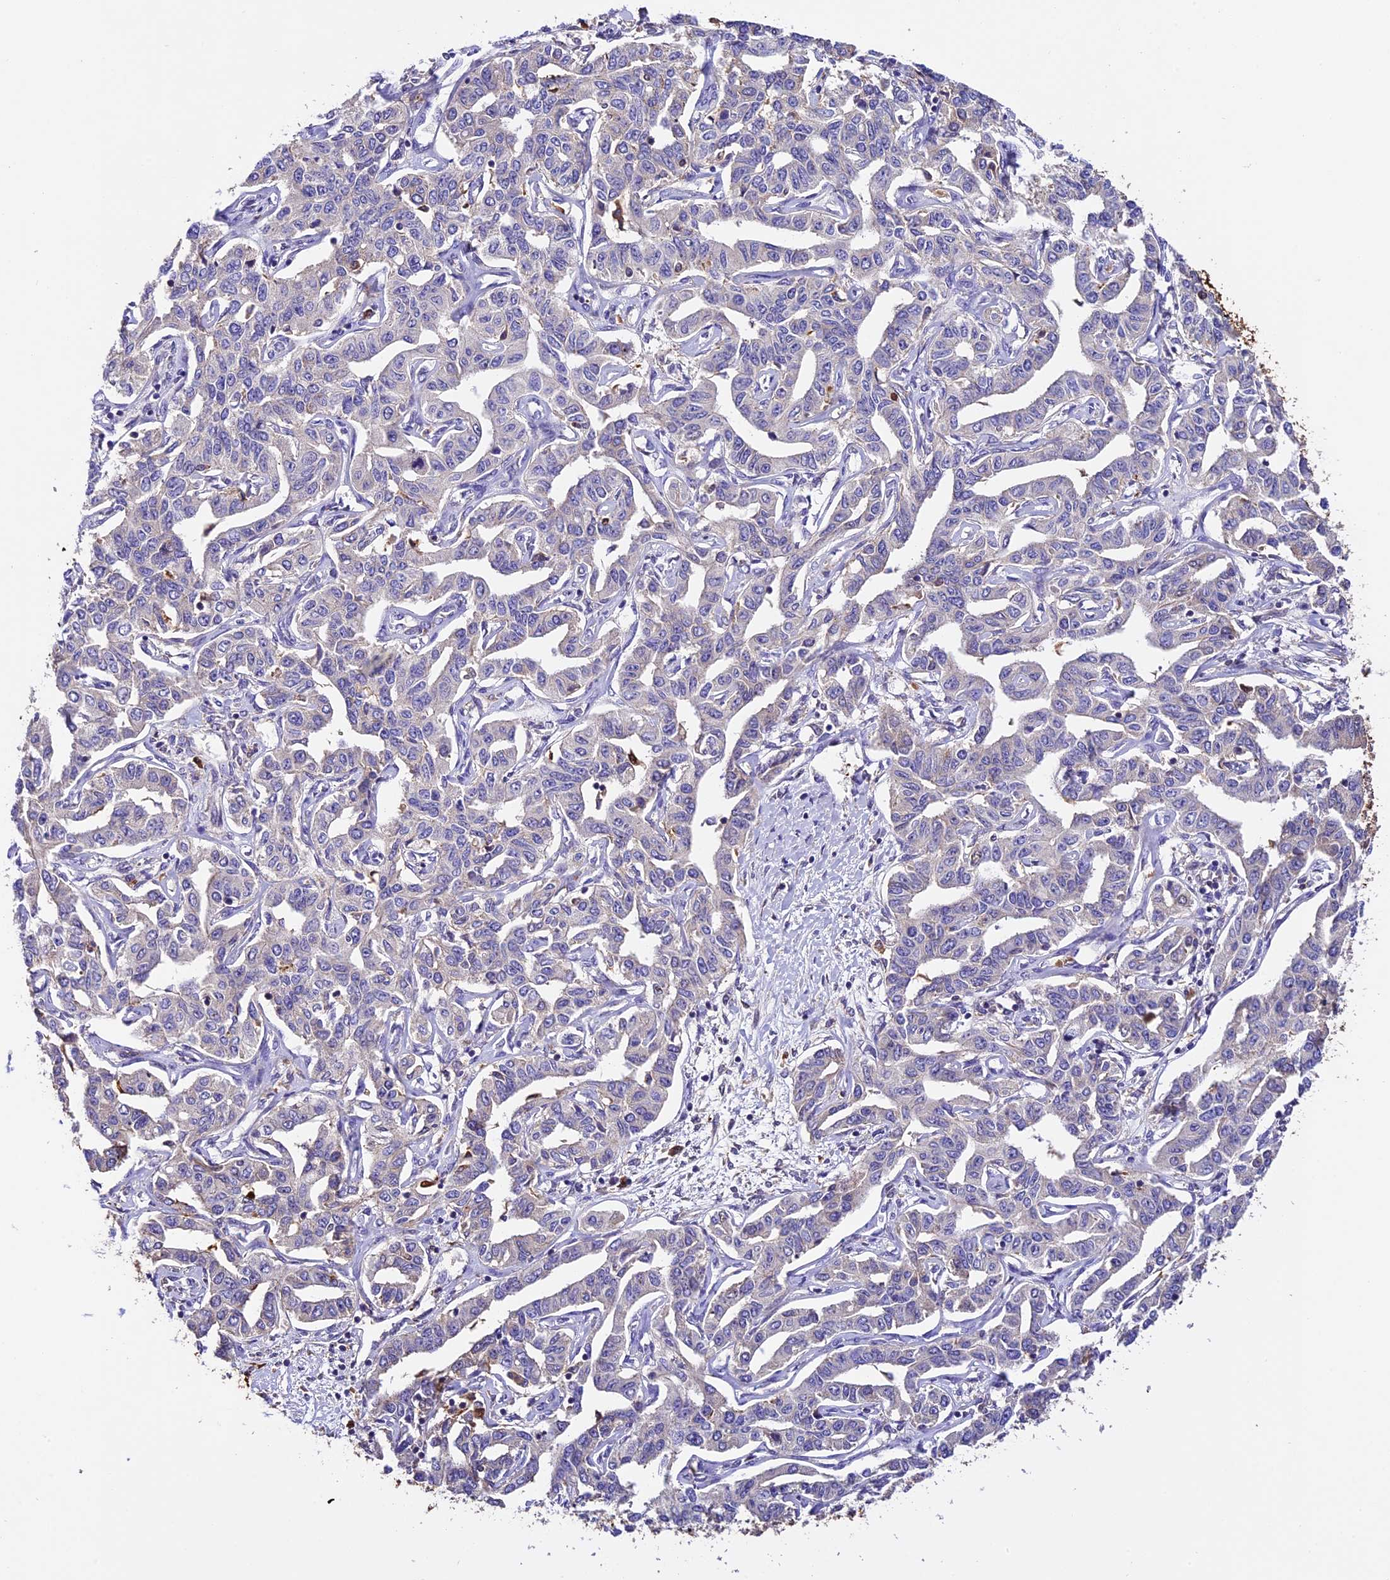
{"staining": {"intensity": "negative", "quantity": "none", "location": "none"}, "tissue": "liver cancer", "cell_type": "Tumor cells", "image_type": "cancer", "snomed": [{"axis": "morphology", "description": "Cholangiocarcinoma"}, {"axis": "topography", "description": "Liver"}], "caption": "Histopathology image shows no protein staining in tumor cells of liver cholangiocarcinoma tissue. The staining is performed using DAB (3,3'-diaminobenzidine) brown chromogen with nuclei counter-stained in using hematoxylin.", "gene": "CILP2", "patient": {"sex": "male", "age": 59}}